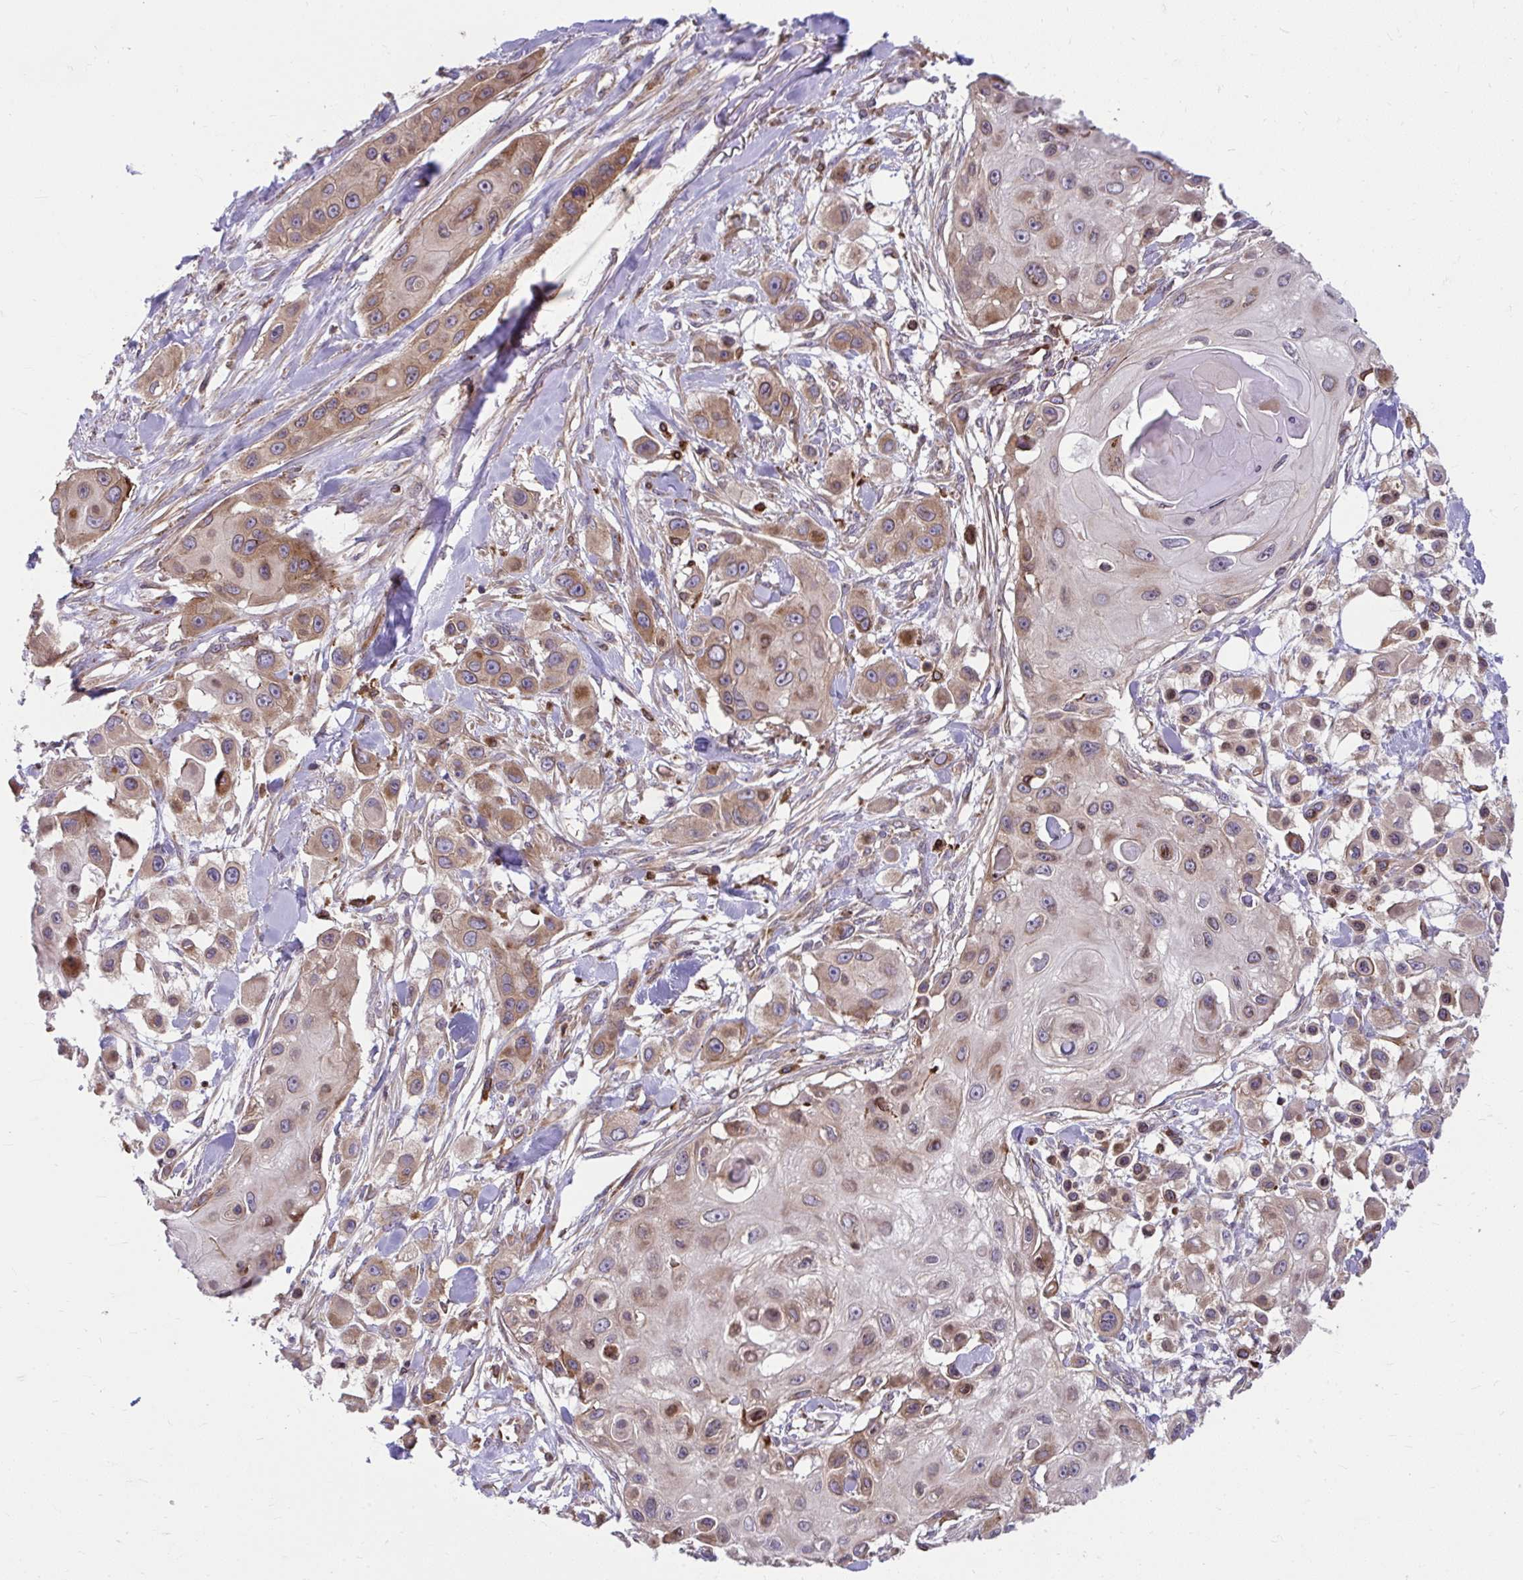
{"staining": {"intensity": "moderate", "quantity": ">75%", "location": "cytoplasmic/membranous"}, "tissue": "skin cancer", "cell_type": "Tumor cells", "image_type": "cancer", "snomed": [{"axis": "morphology", "description": "Squamous cell carcinoma, NOS"}, {"axis": "topography", "description": "Skin"}], "caption": "Skin cancer was stained to show a protein in brown. There is medium levels of moderate cytoplasmic/membranous expression in approximately >75% of tumor cells.", "gene": "STIM2", "patient": {"sex": "male", "age": 63}}